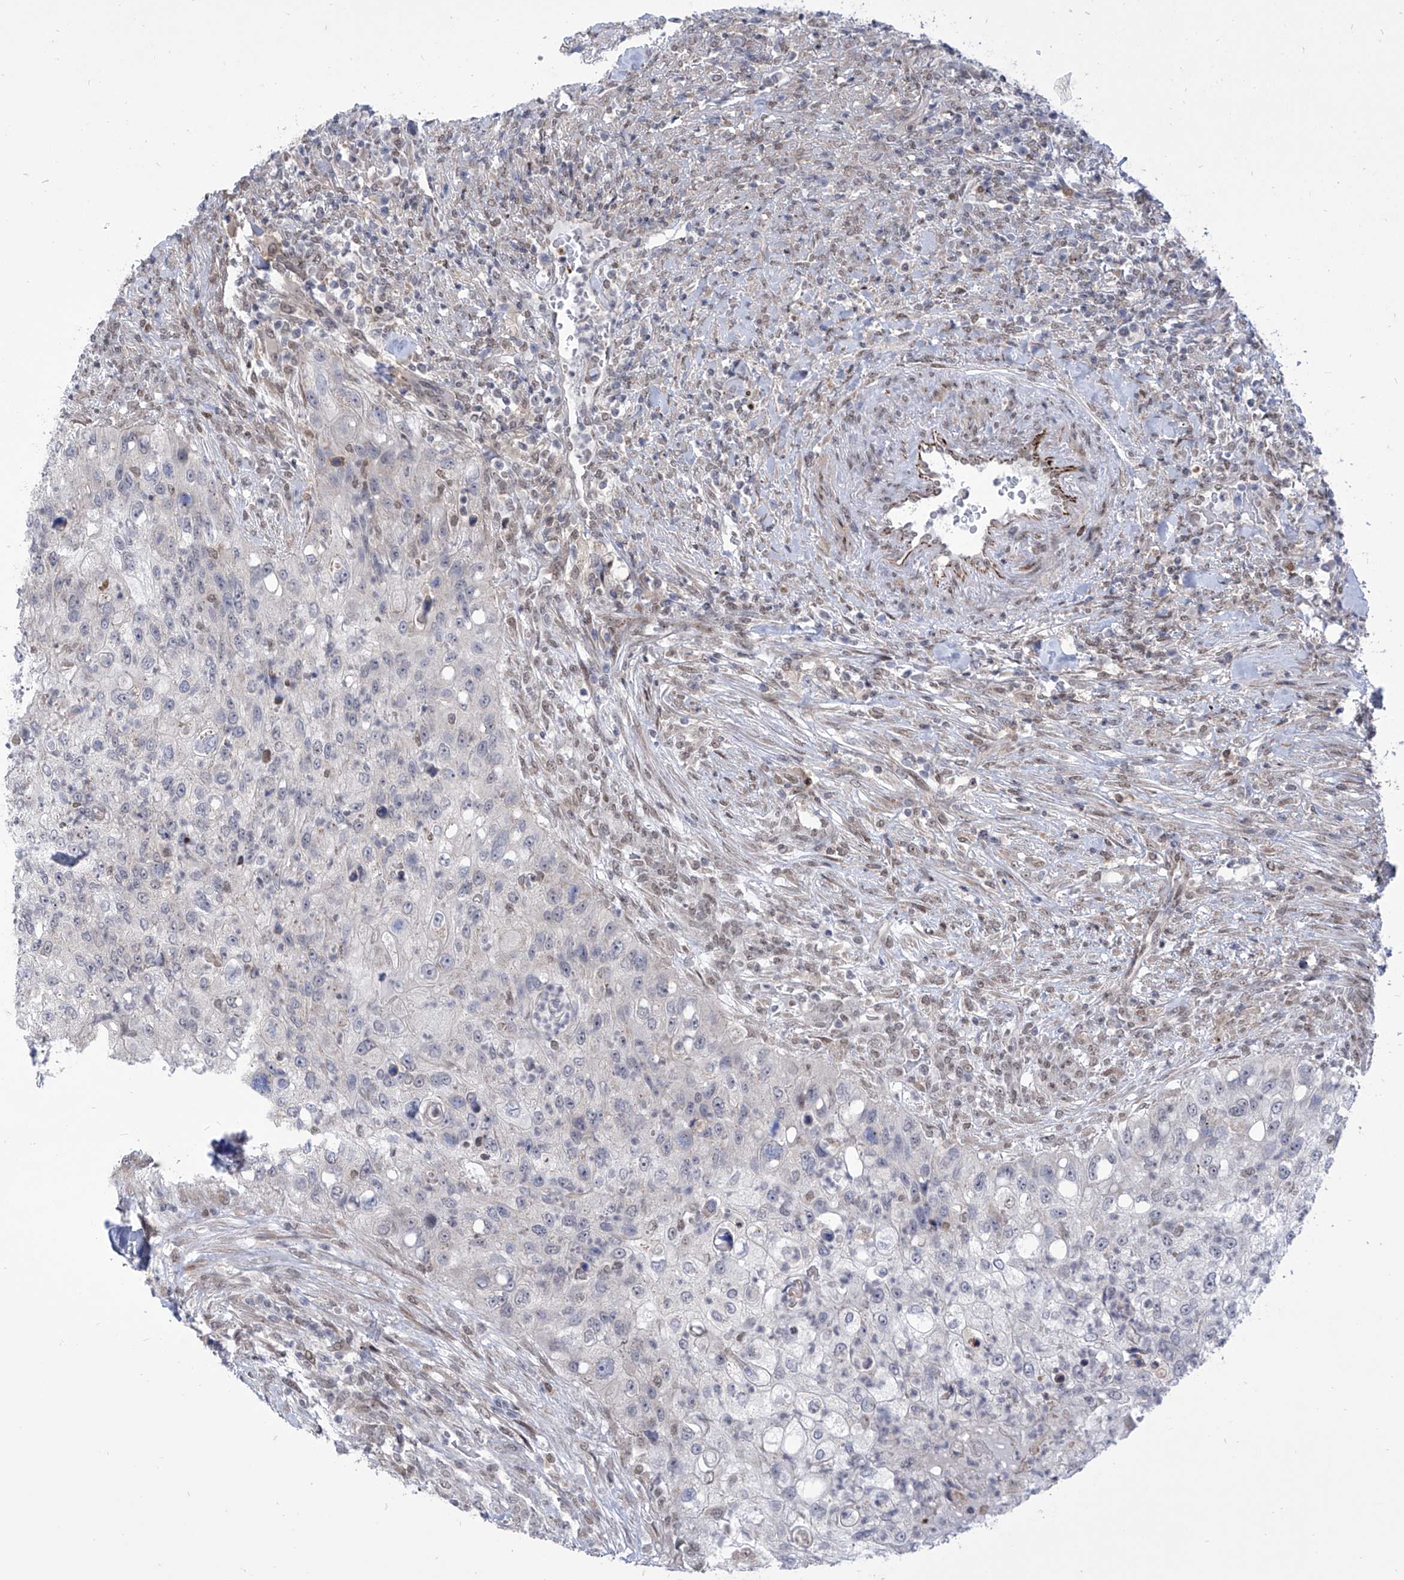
{"staining": {"intensity": "negative", "quantity": "none", "location": "none"}, "tissue": "urothelial cancer", "cell_type": "Tumor cells", "image_type": "cancer", "snomed": [{"axis": "morphology", "description": "Urothelial carcinoma, High grade"}, {"axis": "topography", "description": "Urinary bladder"}], "caption": "Immunohistochemistry photomicrograph of neoplastic tissue: urothelial carcinoma (high-grade) stained with DAB (3,3'-diaminobenzidine) displays no significant protein staining in tumor cells.", "gene": "CEP290", "patient": {"sex": "female", "age": 60}}